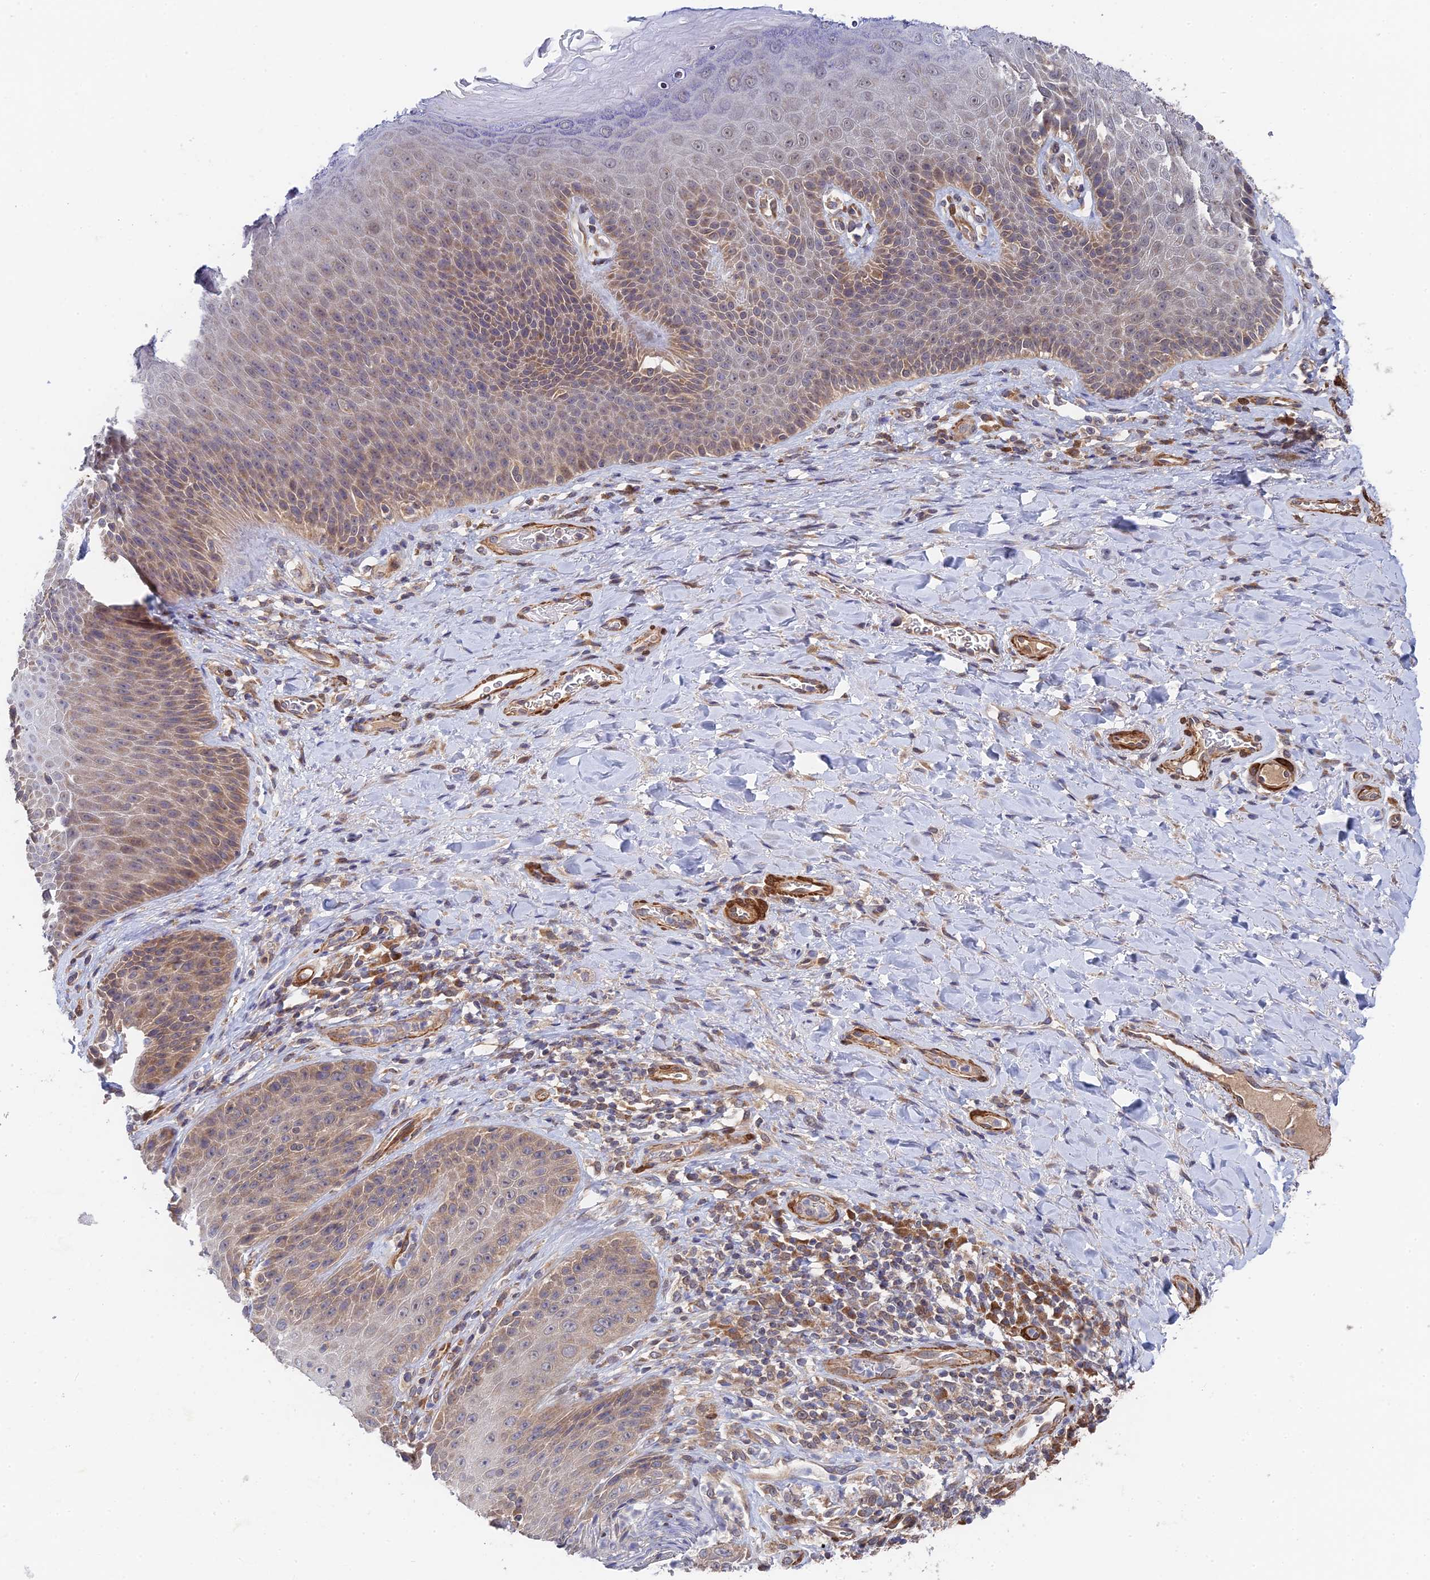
{"staining": {"intensity": "weak", "quantity": "25%-75%", "location": "cytoplasmic/membranous"}, "tissue": "skin", "cell_type": "Epidermal cells", "image_type": "normal", "snomed": [{"axis": "morphology", "description": "Normal tissue, NOS"}, {"axis": "topography", "description": "Anal"}], "caption": "The histopathology image displays staining of unremarkable skin, revealing weak cytoplasmic/membranous protein positivity (brown color) within epidermal cells.", "gene": "ZNF320", "patient": {"sex": "female", "age": 89}}